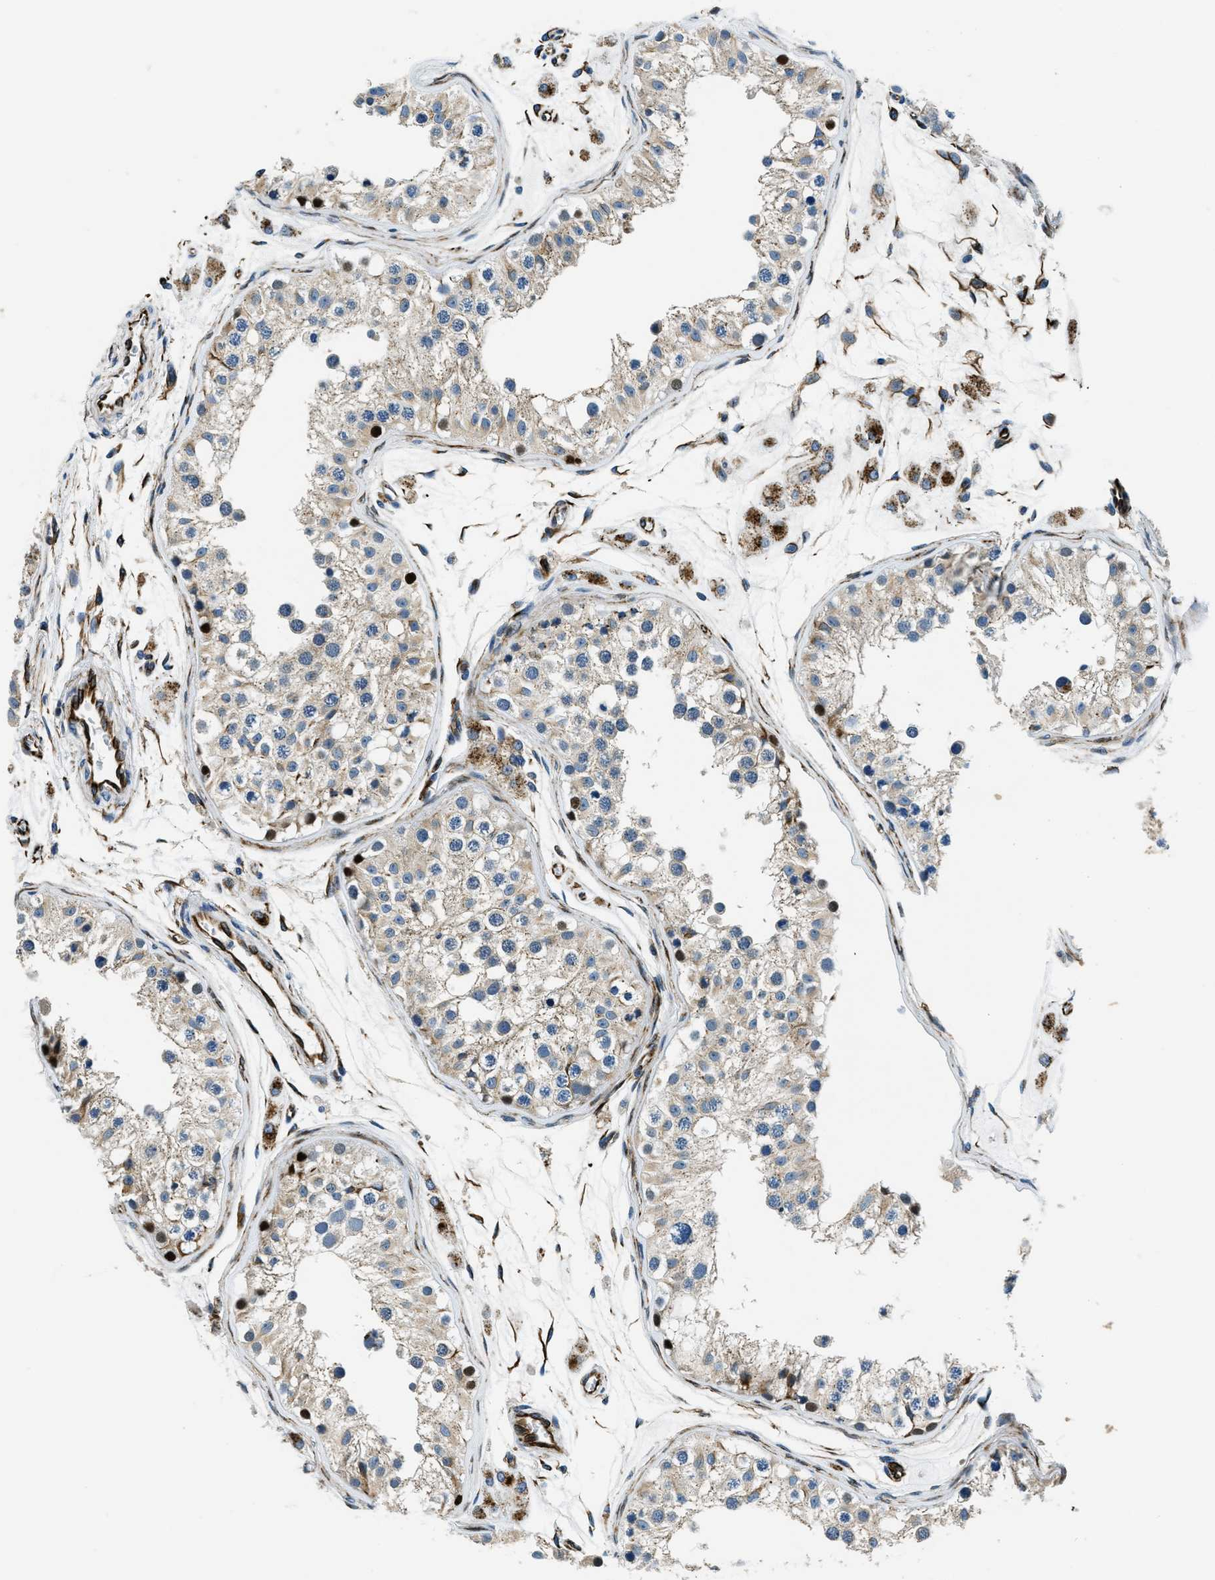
{"staining": {"intensity": "strong", "quantity": "<25%", "location": "cytoplasmic/membranous,nuclear"}, "tissue": "testis", "cell_type": "Cells in seminiferous ducts", "image_type": "normal", "snomed": [{"axis": "morphology", "description": "Normal tissue, NOS"}, {"axis": "morphology", "description": "Adenocarcinoma, metastatic, NOS"}, {"axis": "topography", "description": "Testis"}], "caption": "Immunohistochemical staining of benign testis displays strong cytoplasmic/membranous,nuclear protein staining in approximately <25% of cells in seminiferous ducts. (DAB (3,3'-diaminobenzidine) IHC, brown staining for protein, blue staining for nuclei).", "gene": "GNS", "patient": {"sex": "male", "age": 26}}